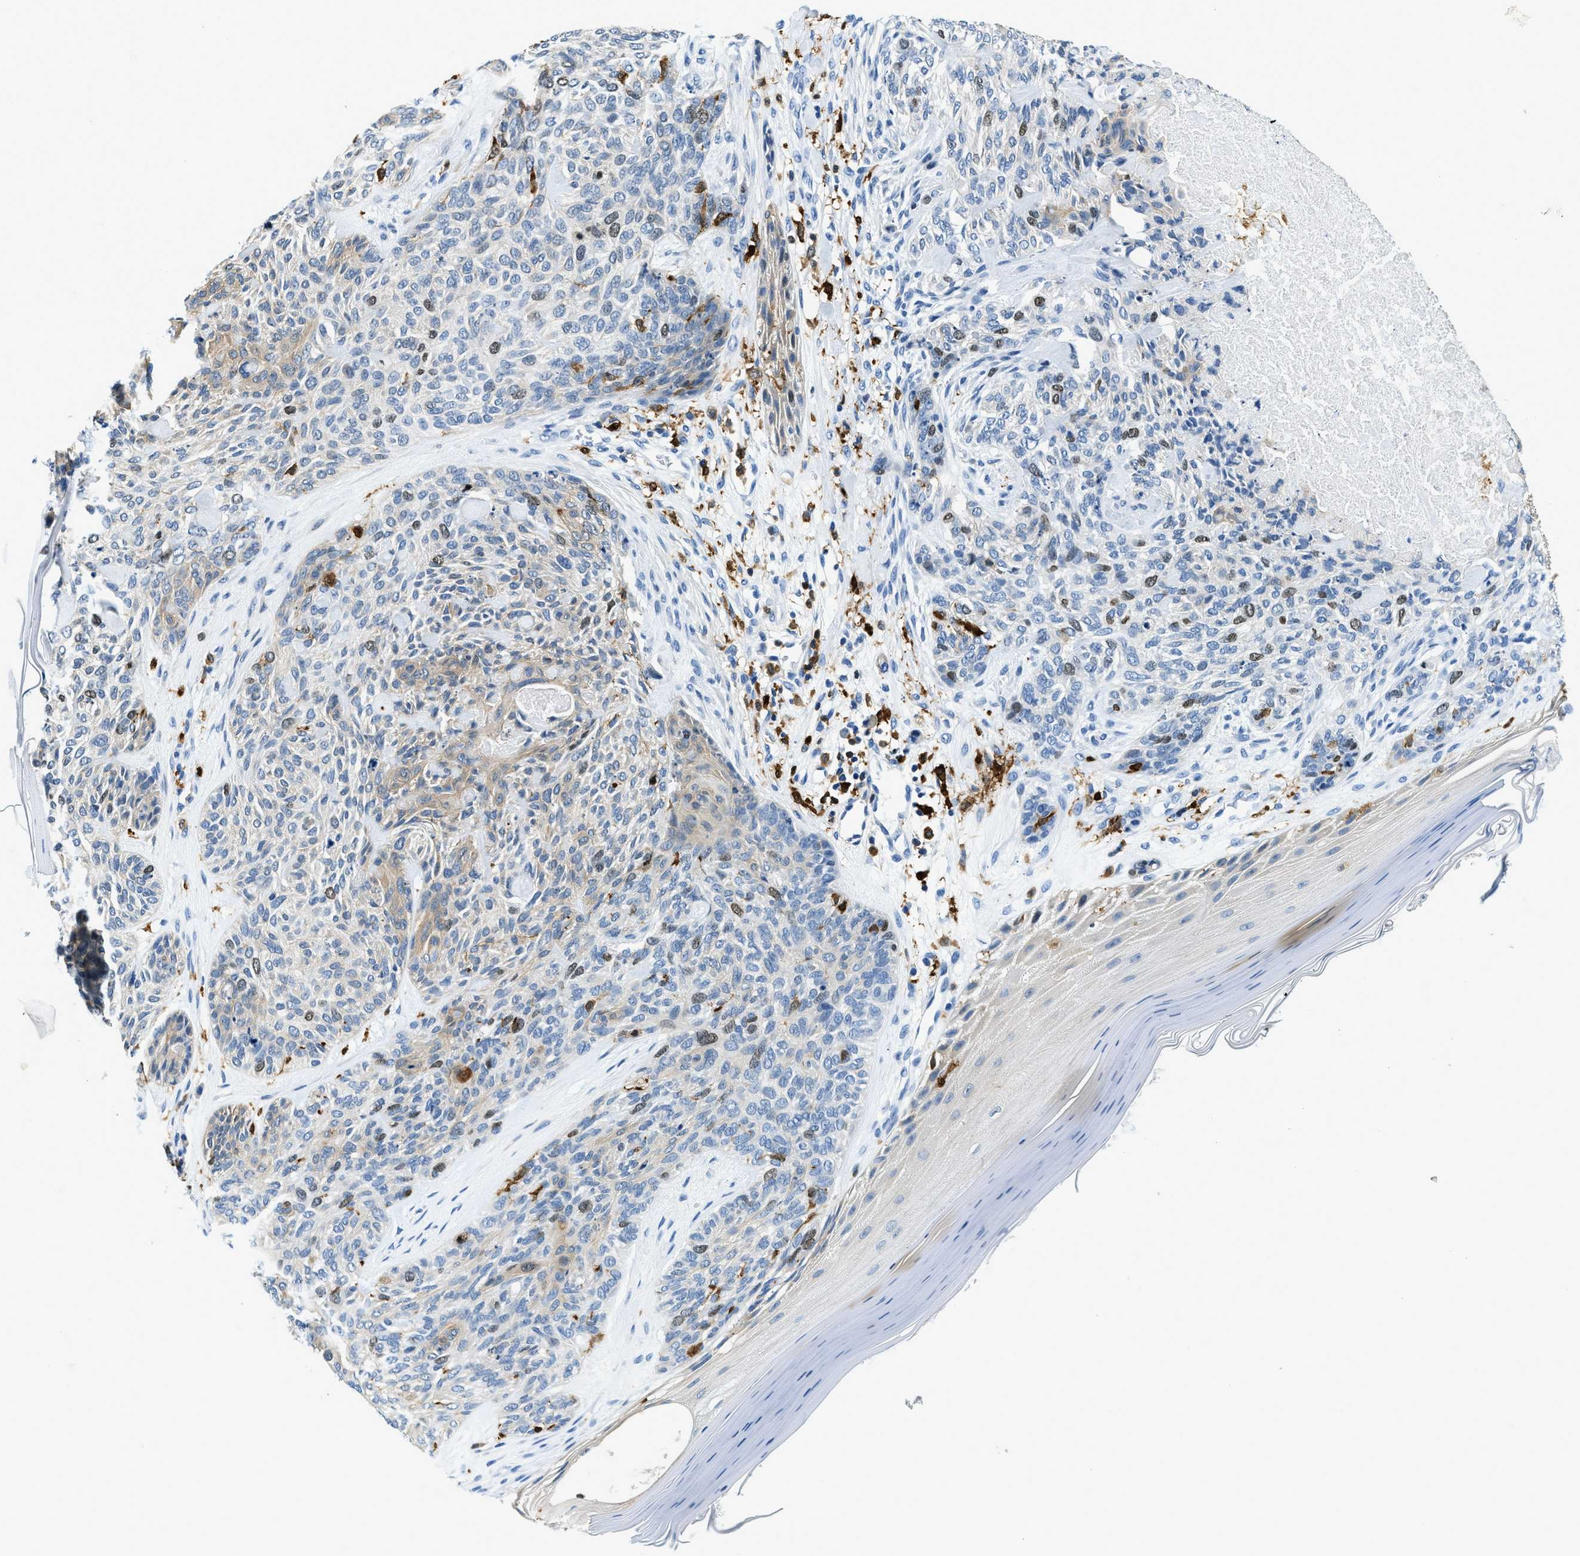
{"staining": {"intensity": "weak", "quantity": "<25%", "location": "nuclear"}, "tissue": "skin cancer", "cell_type": "Tumor cells", "image_type": "cancer", "snomed": [{"axis": "morphology", "description": "Basal cell carcinoma"}, {"axis": "topography", "description": "Skin"}], "caption": "This histopathology image is of basal cell carcinoma (skin) stained with immunohistochemistry to label a protein in brown with the nuclei are counter-stained blue. There is no staining in tumor cells.", "gene": "CAPG", "patient": {"sex": "male", "age": 55}}